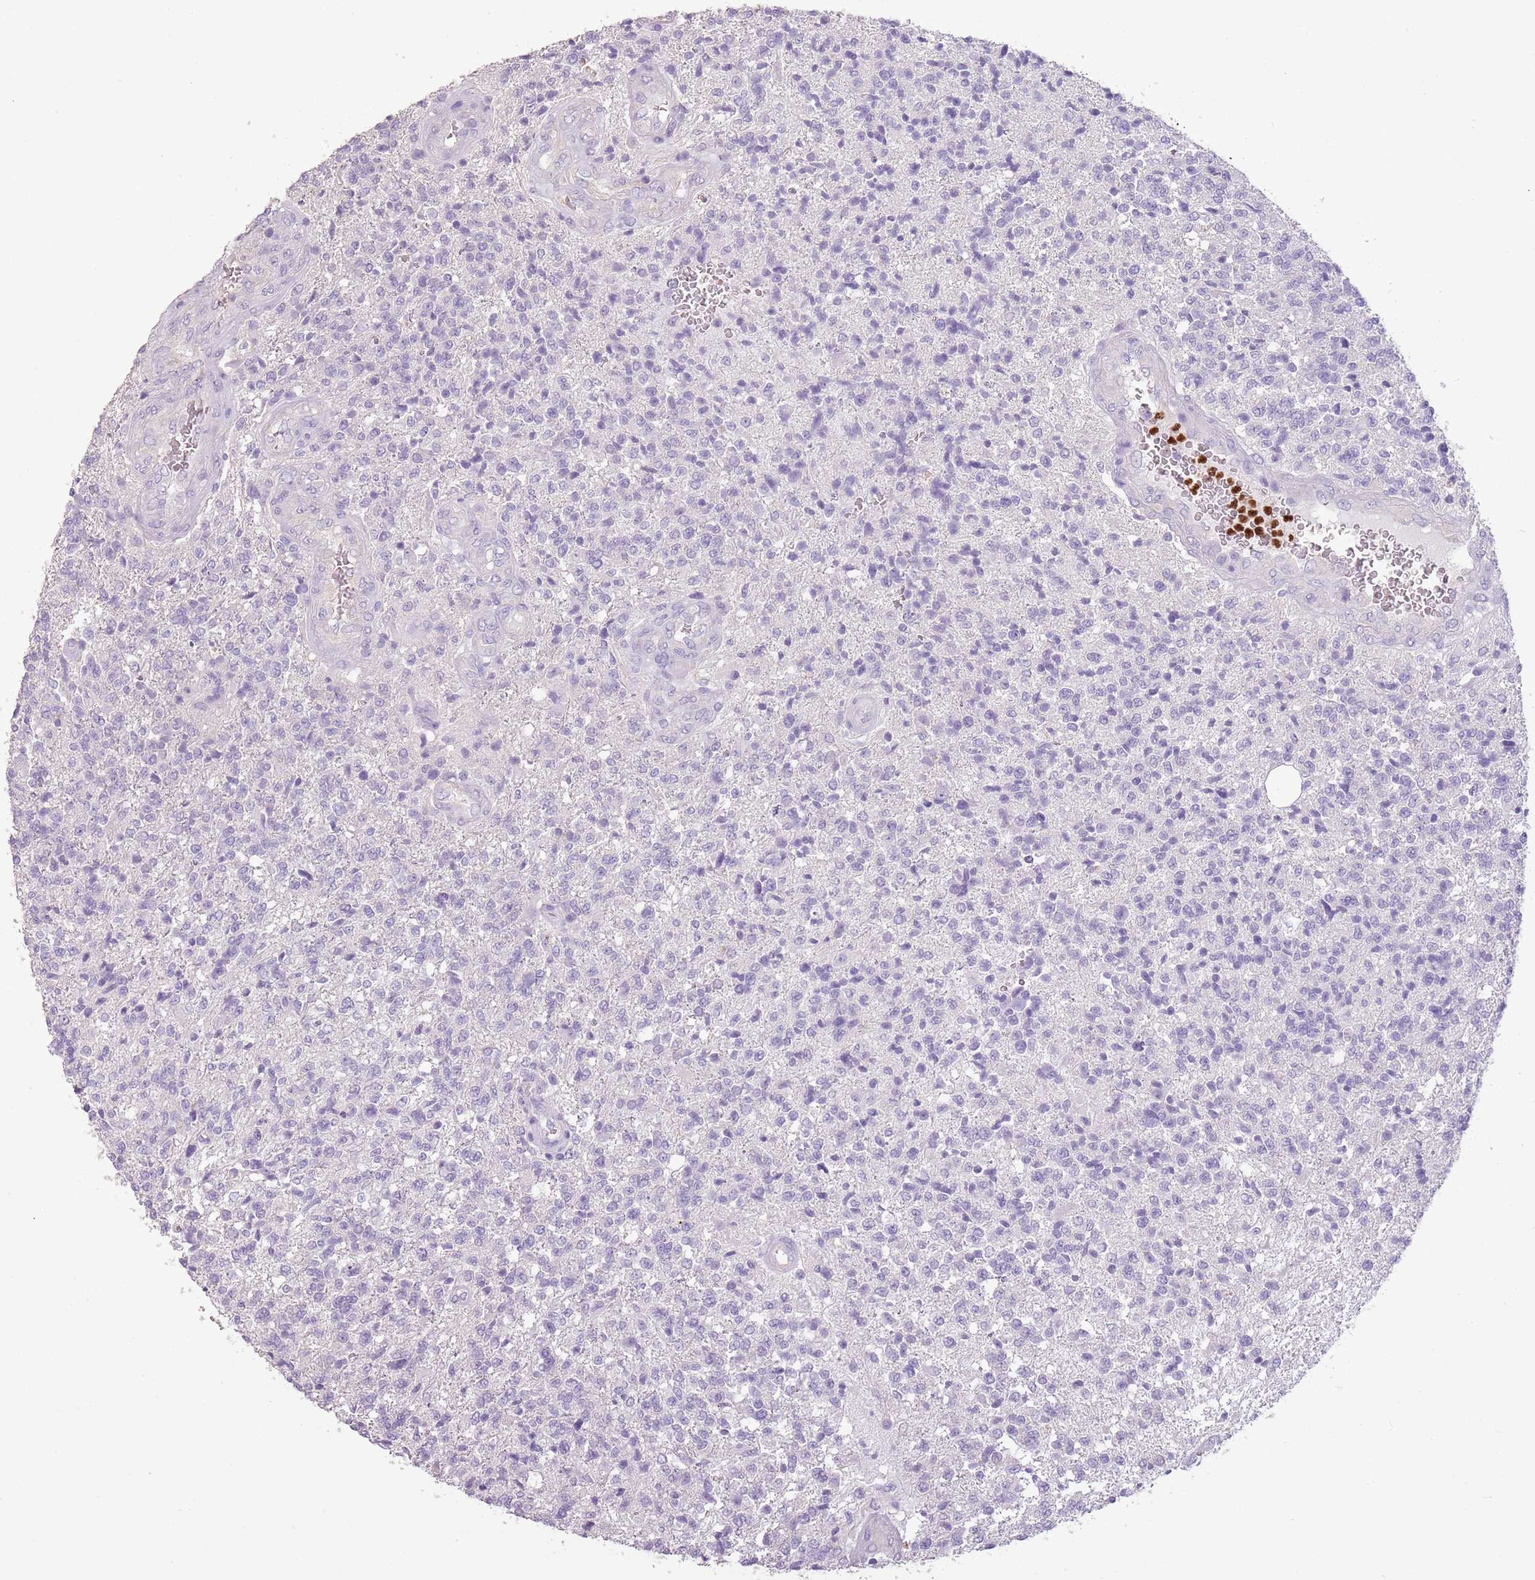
{"staining": {"intensity": "negative", "quantity": "none", "location": "none"}, "tissue": "glioma", "cell_type": "Tumor cells", "image_type": "cancer", "snomed": [{"axis": "morphology", "description": "Glioma, malignant, High grade"}, {"axis": "topography", "description": "Brain"}], "caption": "The histopathology image reveals no significant staining in tumor cells of malignant high-grade glioma.", "gene": "CELF6", "patient": {"sex": "male", "age": 56}}